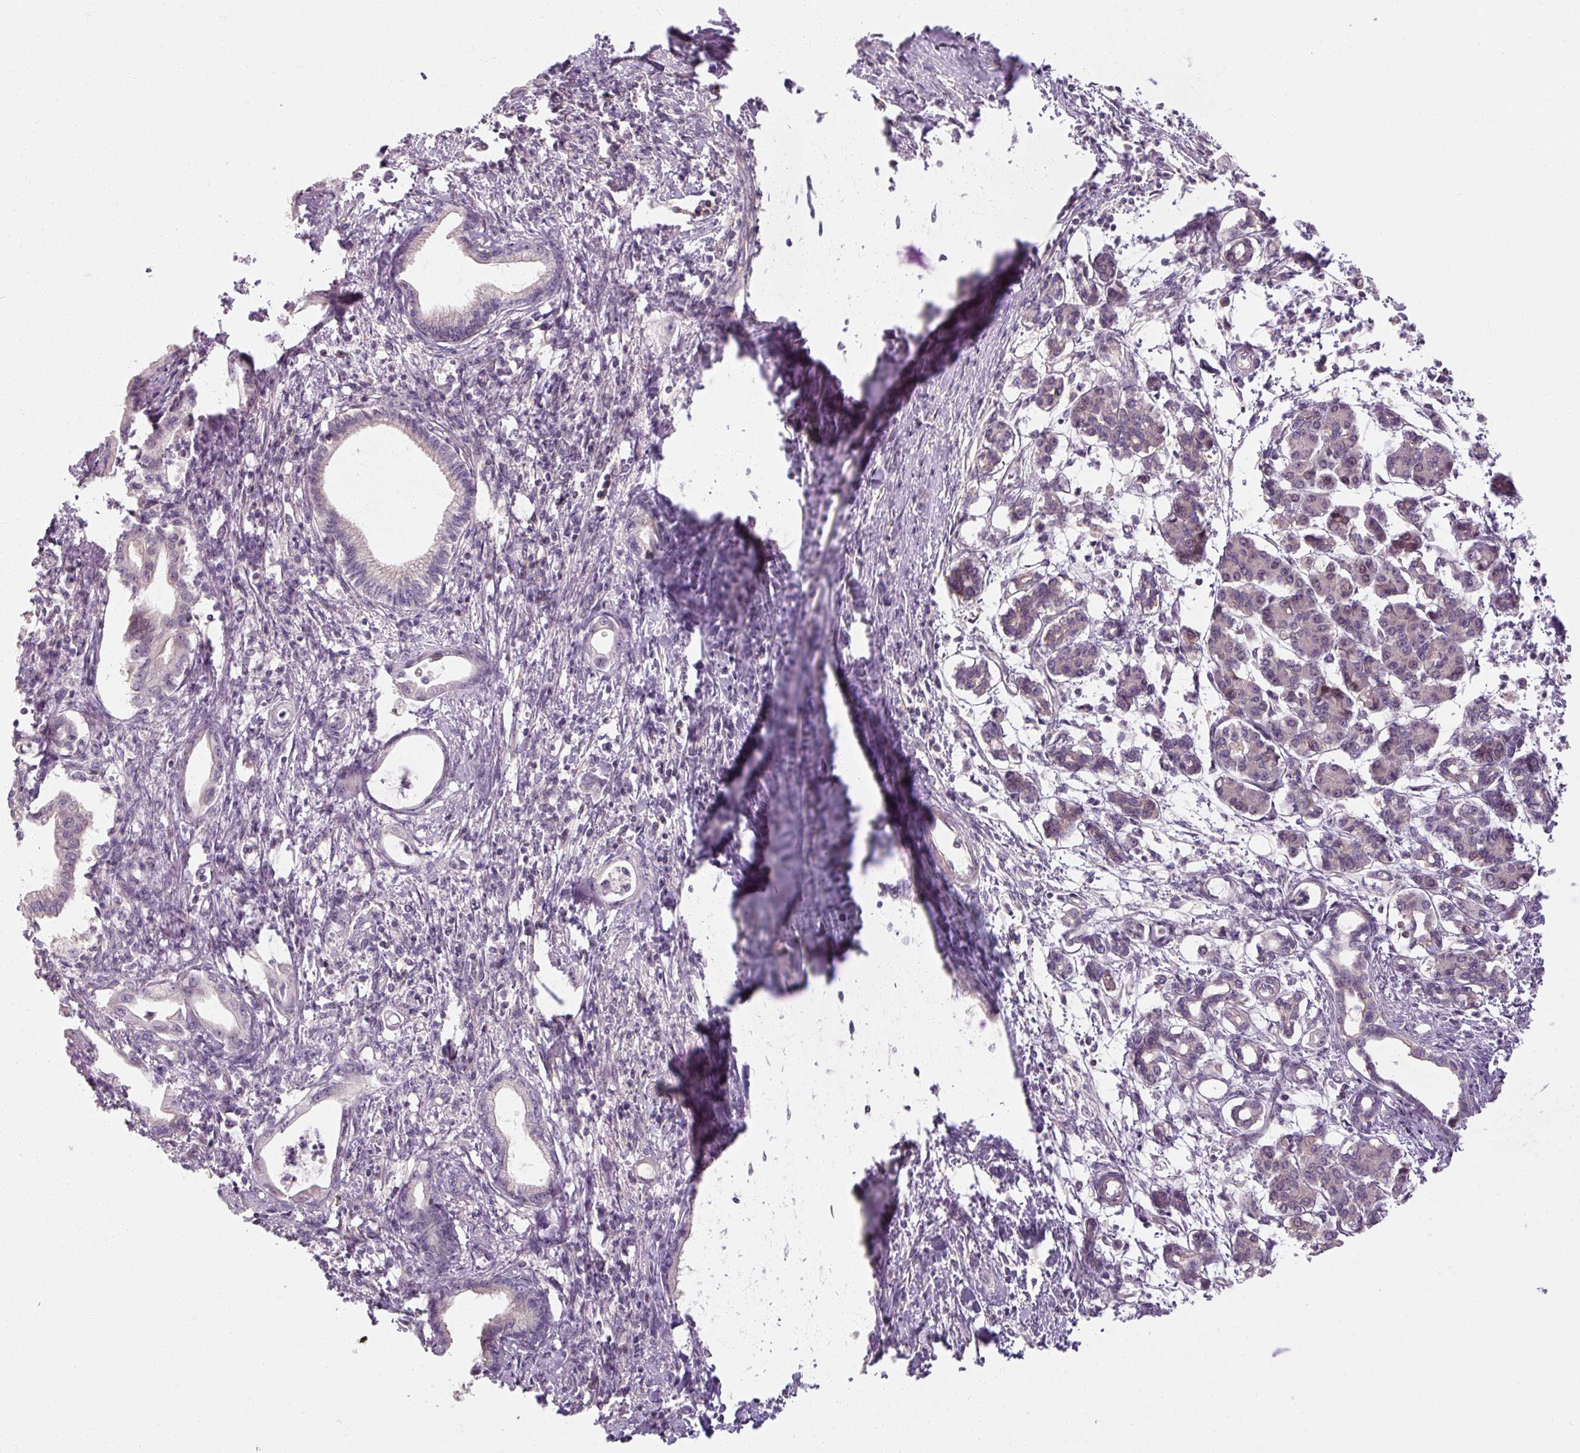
{"staining": {"intensity": "weak", "quantity": "25%-75%", "location": "cytoplasmic/membranous"}, "tissue": "pancreatic cancer", "cell_type": "Tumor cells", "image_type": "cancer", "snomed": [{"axis": "morphology", "description": "Adenocarcinoma, NOS"}, {"axis": "topography", "description": "Pancreas"}], "caption": "A histopathology image of human pancreatic cancer (adenocarcinoma) stained for a protein reveals weak cytoplasmic/membranous brown staining in tumor cells.", "gene": "RB1CC1", "patient": {"sex": "female", "age": 55}}